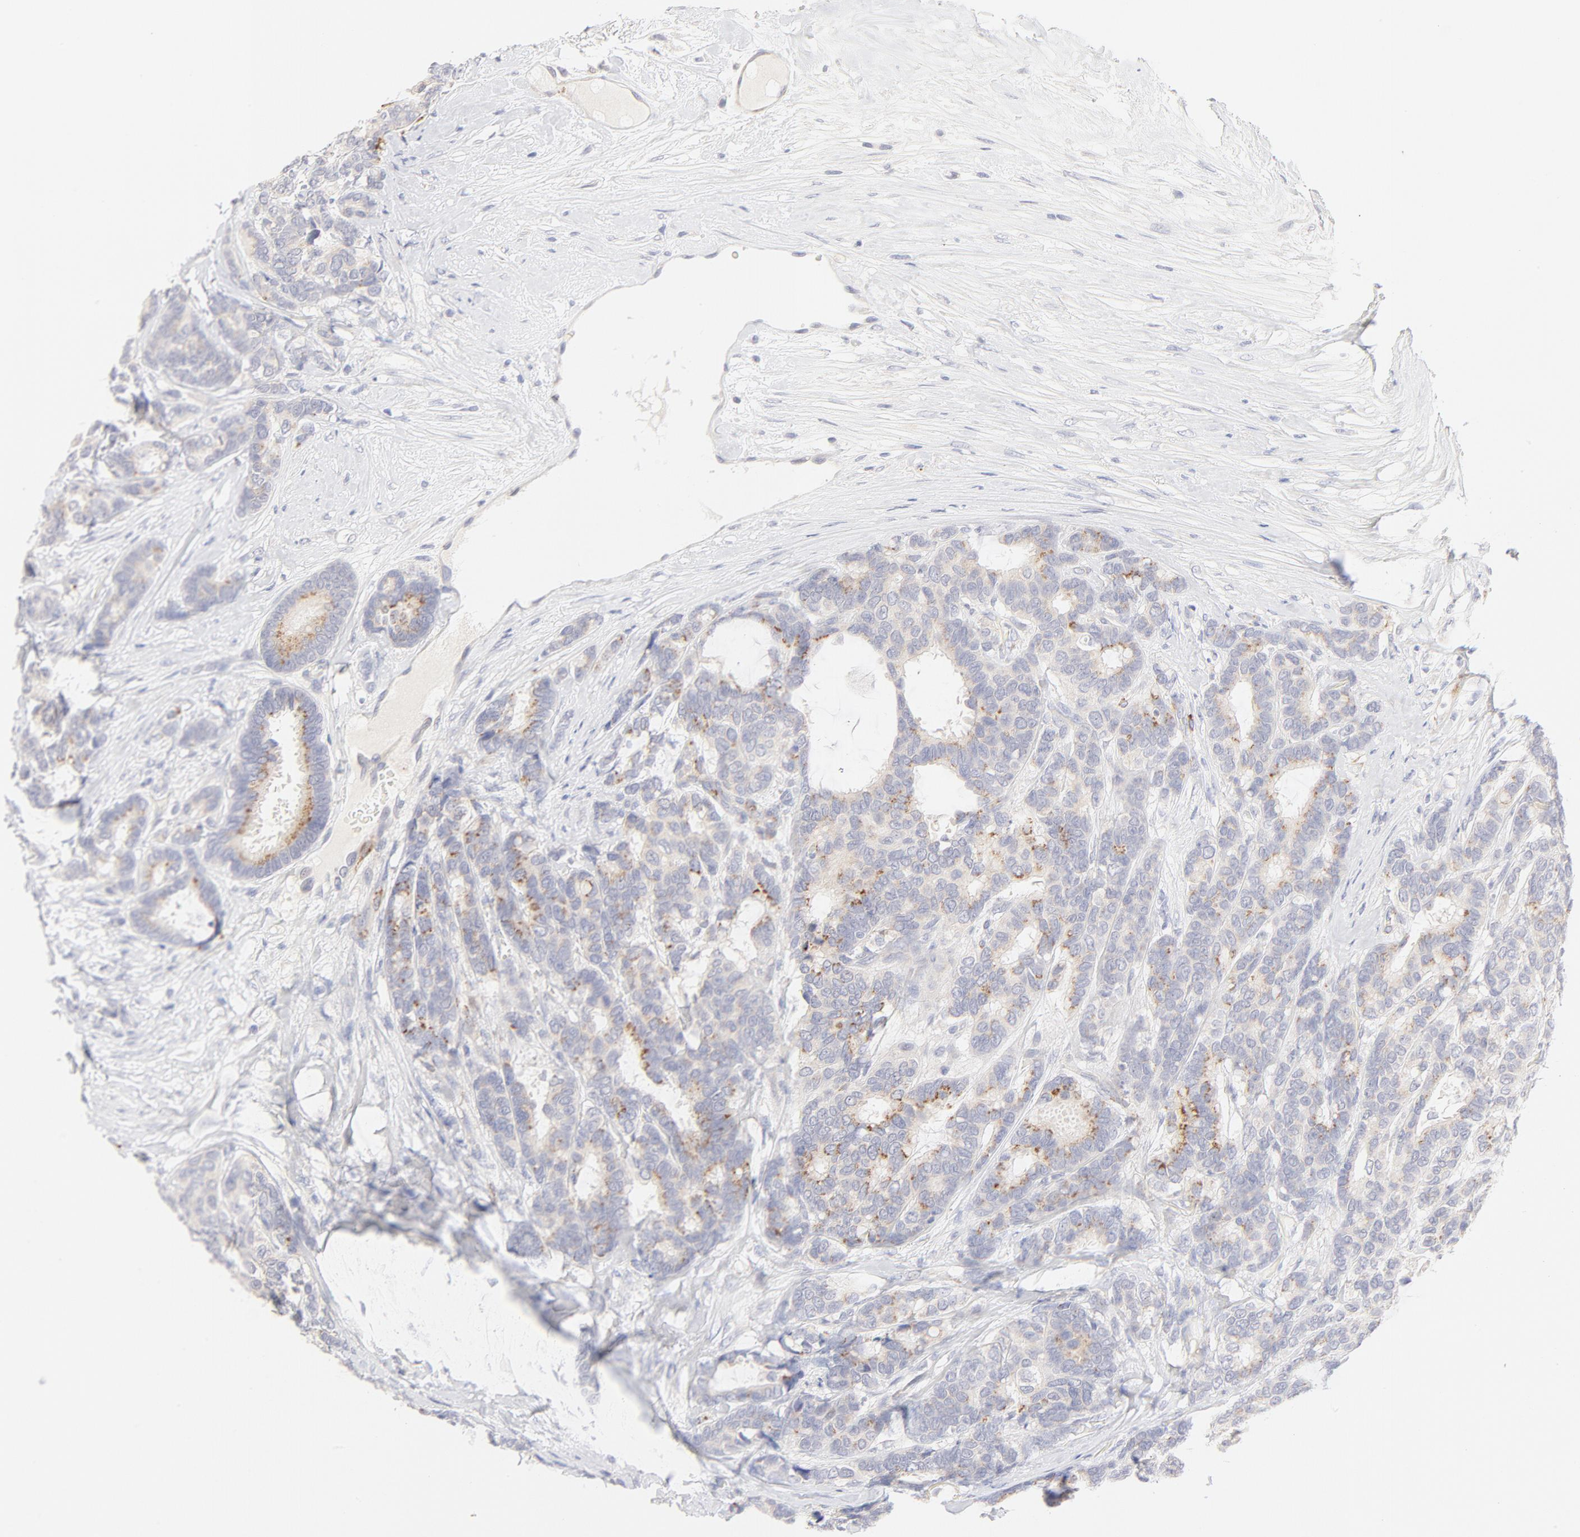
{"staining": {"intensity": "moderate", "quantity": "25%-75%", "location": "cytoplasmic/membranous"}, "tissue": "breast cancer", "cell_type": "Tumor cells", "image_type": "cancer", "snomed": [{"axis": "morphology", "description": "Duct carcinoma"}, {"axis": "topography", "description": "Breast"}], "caption": "The photomicrograph shows staining of breast intraductal carcinoma, revealing moderate cytoplasmic/membranous protein expression (brown color) within tumor cells. (IHC, brightfield microscopy, high magnification).", "gene": "NKX2-2", "patient": {"sex": "female", "age": 87}}